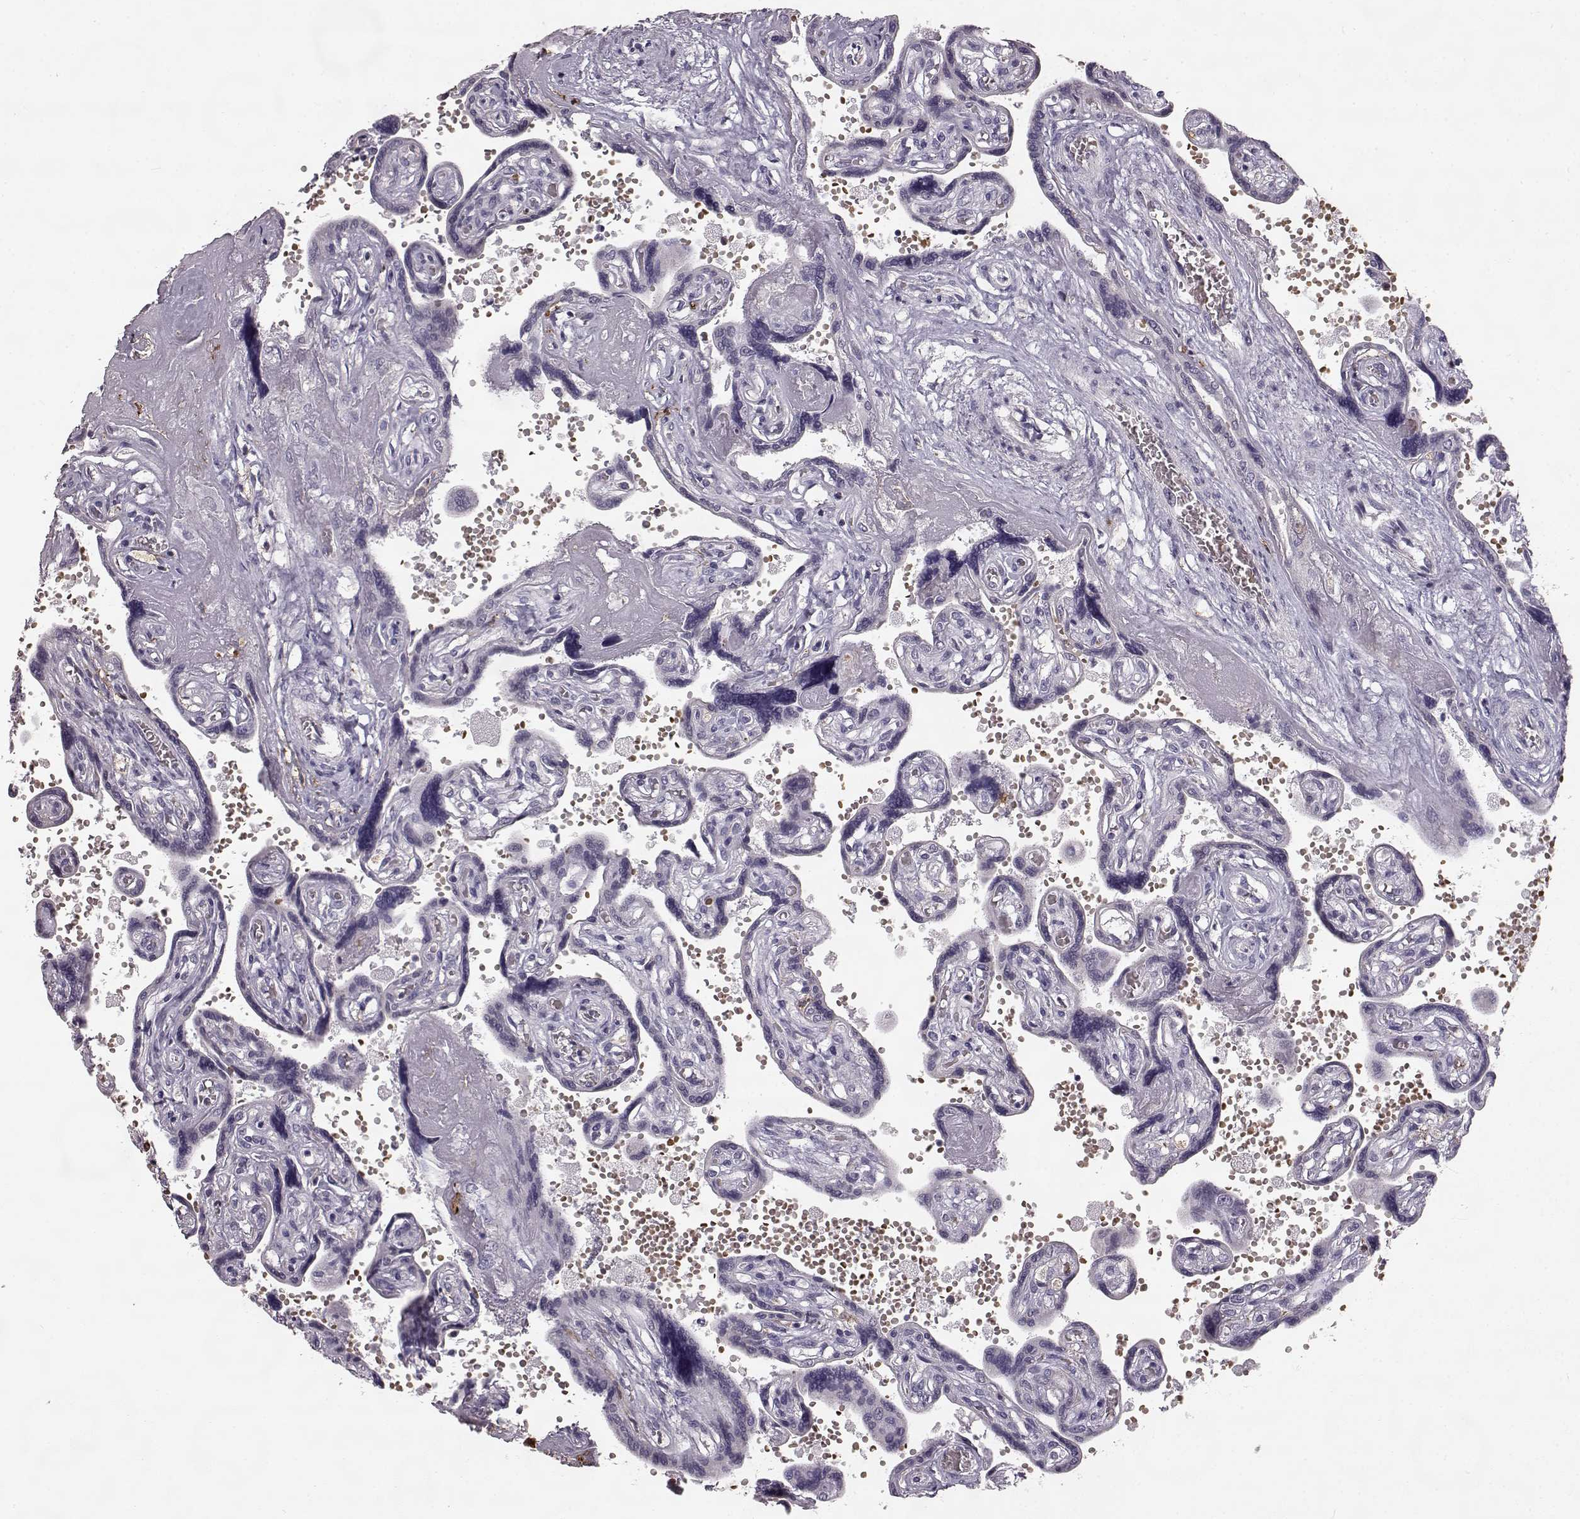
{"staining": {"intensity": "negative", "quantity": "none", "location": "none"}, "tissue": "placenta", "cell_type": "Decidual cells", "image_type": "normal", "snomed": [{"axis": "morphology", "description": "Normal tissue, NOS"}, {"axis": "topography", "description": "Placenta"}], "caption": "Normal placenta was stained to show a protein in brown. There is no significant positivity in decidual cells. (Stains: DAB (3,3'-diaminobenzidine) immunohistochemistry with hematoxylin counter stain, Microscopy: brightfield microscopy at high magnification).", "gene": "CCNF", "patient": {"sex": "female", "age": 32}}